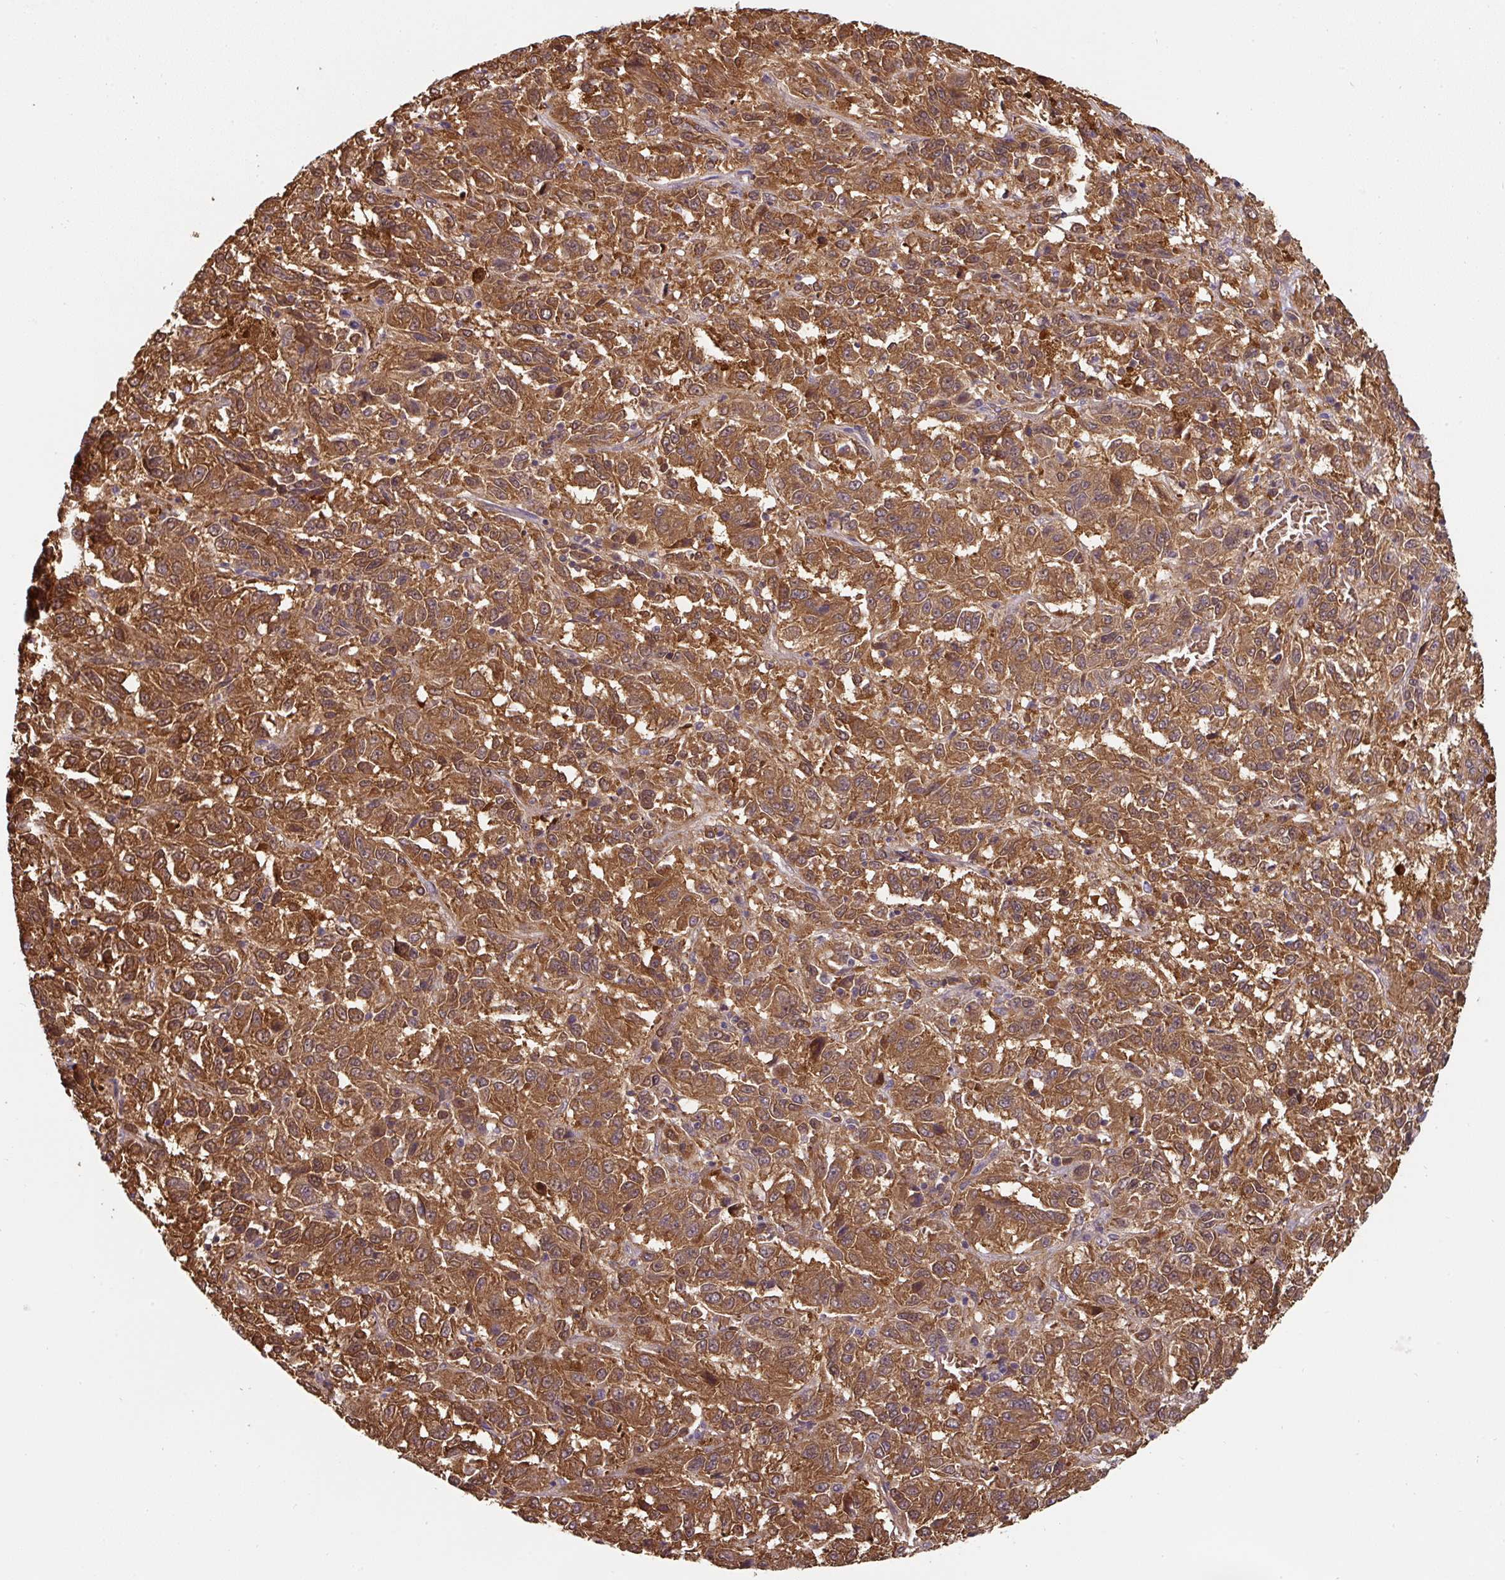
{"staining": {"intensity": "strong", "quantity": ">75%", "location": "cytoplasmic/membranous"}, "tissue": "melanoma", "cell_type": "Tumor cells", "image_type": "cancer", "snomed": [{"axis": "morphology", "description": "Malignant melanoma, Metastatic site"}, {"axis": "topography", "description": "Lung"}], "caption": "The photomicrograph shows staining of melanoma, revealing strong cytoplasmic/membranous protein staining (brown color) within tumor cells. (DAB = brown stain, brightfield microscopy at high magnification).", "gene": "ST13", "patient": {"sex": "male", "age": 64}}